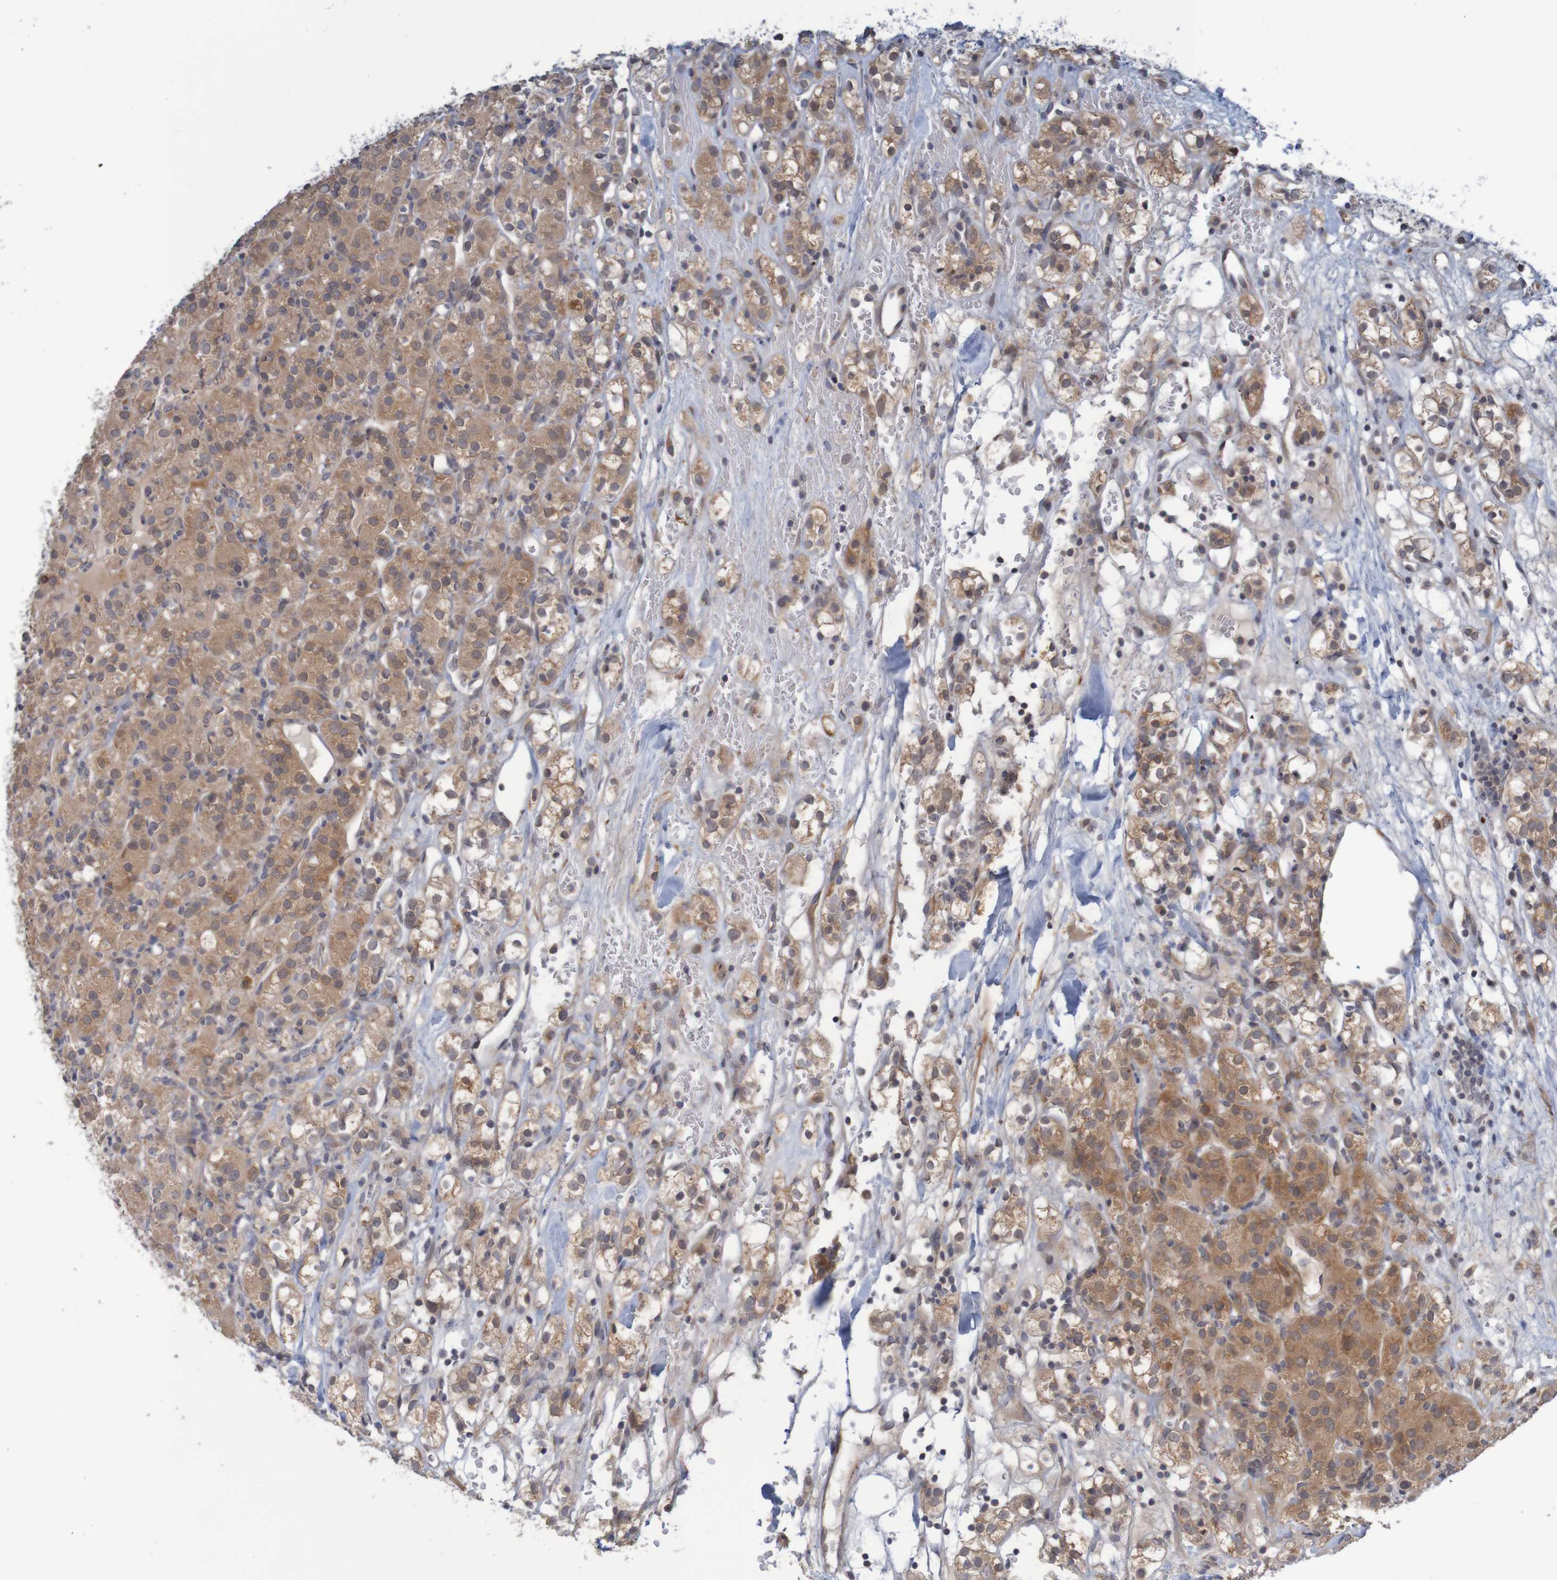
{"staining": {"intensity": "moderate", "quantity": ">75%", "location": "cytoplasmic/membranous"}, "tissue": "renal cancer", "cell_type": "Tumor cells", "image_type": "cancer", "snomed": [{"axis": "morphology", "description": "Normal tissue, NOS"}, {"axis": "morphology", "description": "Adenocarcinoma, NOS"}, {"axis": "topography", "description": "Kidney"}], "caption": "This is a micrograph of immunohistochemistry (IHC) staining of renal cancer, which shows moderate expression in the cytoplasmic/membranous of tumor cells.", "gene": "ANKK1", "patient": {"sex": "male", "age": 61}}